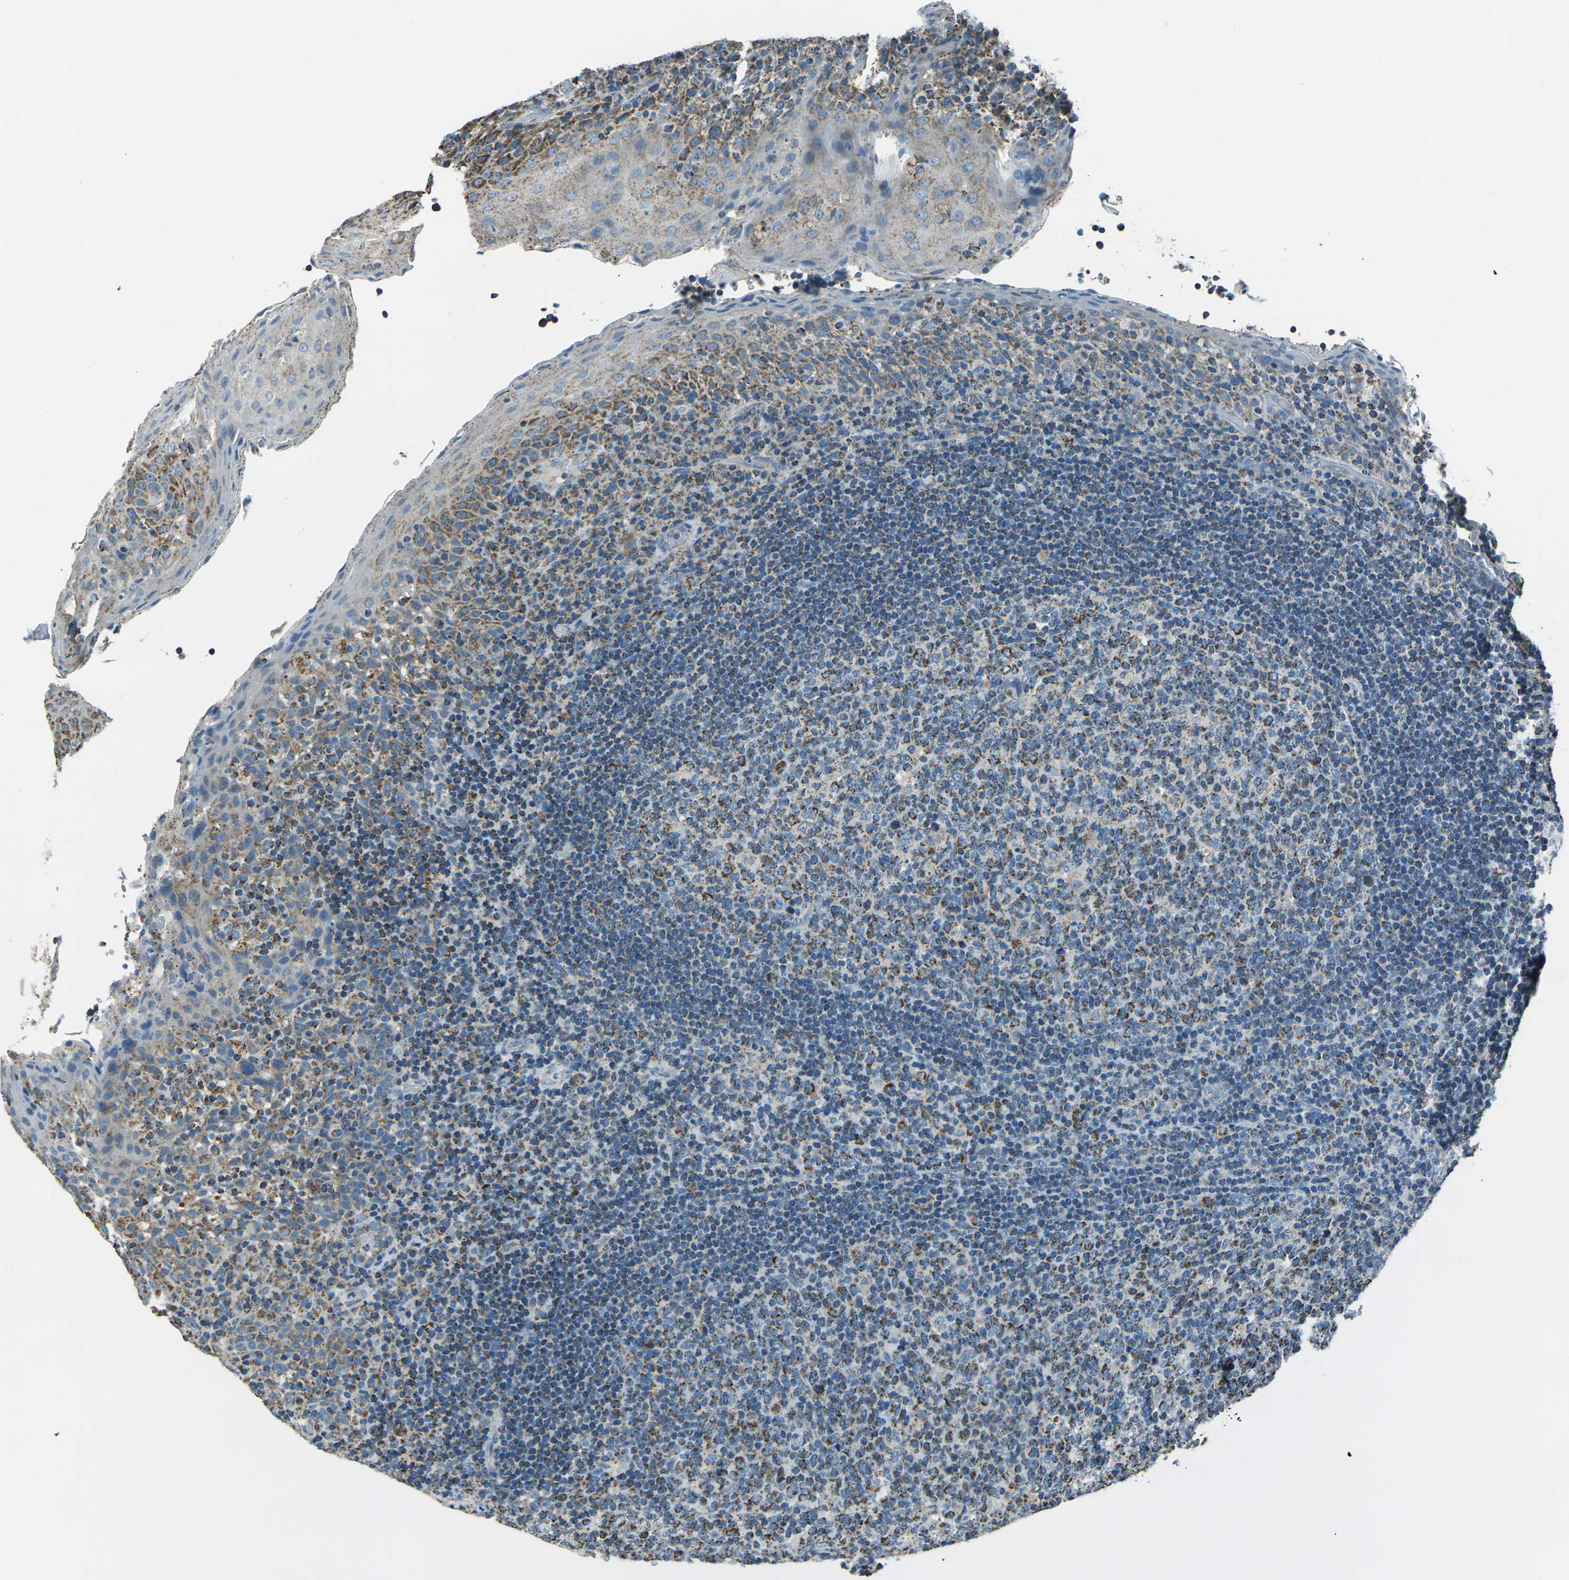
{"staining": {"intensity": "moderate", "quantity": ">75%", "location": "cytoplasmic/membranous"}, "tissue": "tonsil", "cell_type": "Germinal center cells", "image_type": "normal", "snomed": [{"axis": "morphology", "description": "Normal tissue, NOS"}, {"axis": "topography", "description": "Tonsil"}], "caption": "IHC image of unremarkable tonsil stained for a protein (brown), which demonstrates medium levels of moderate cytoplasmic/membranous positivity in about >75% of germinal center cells.", "gene": "IRF3", "patient": {"sex": "male", "age": 17}}